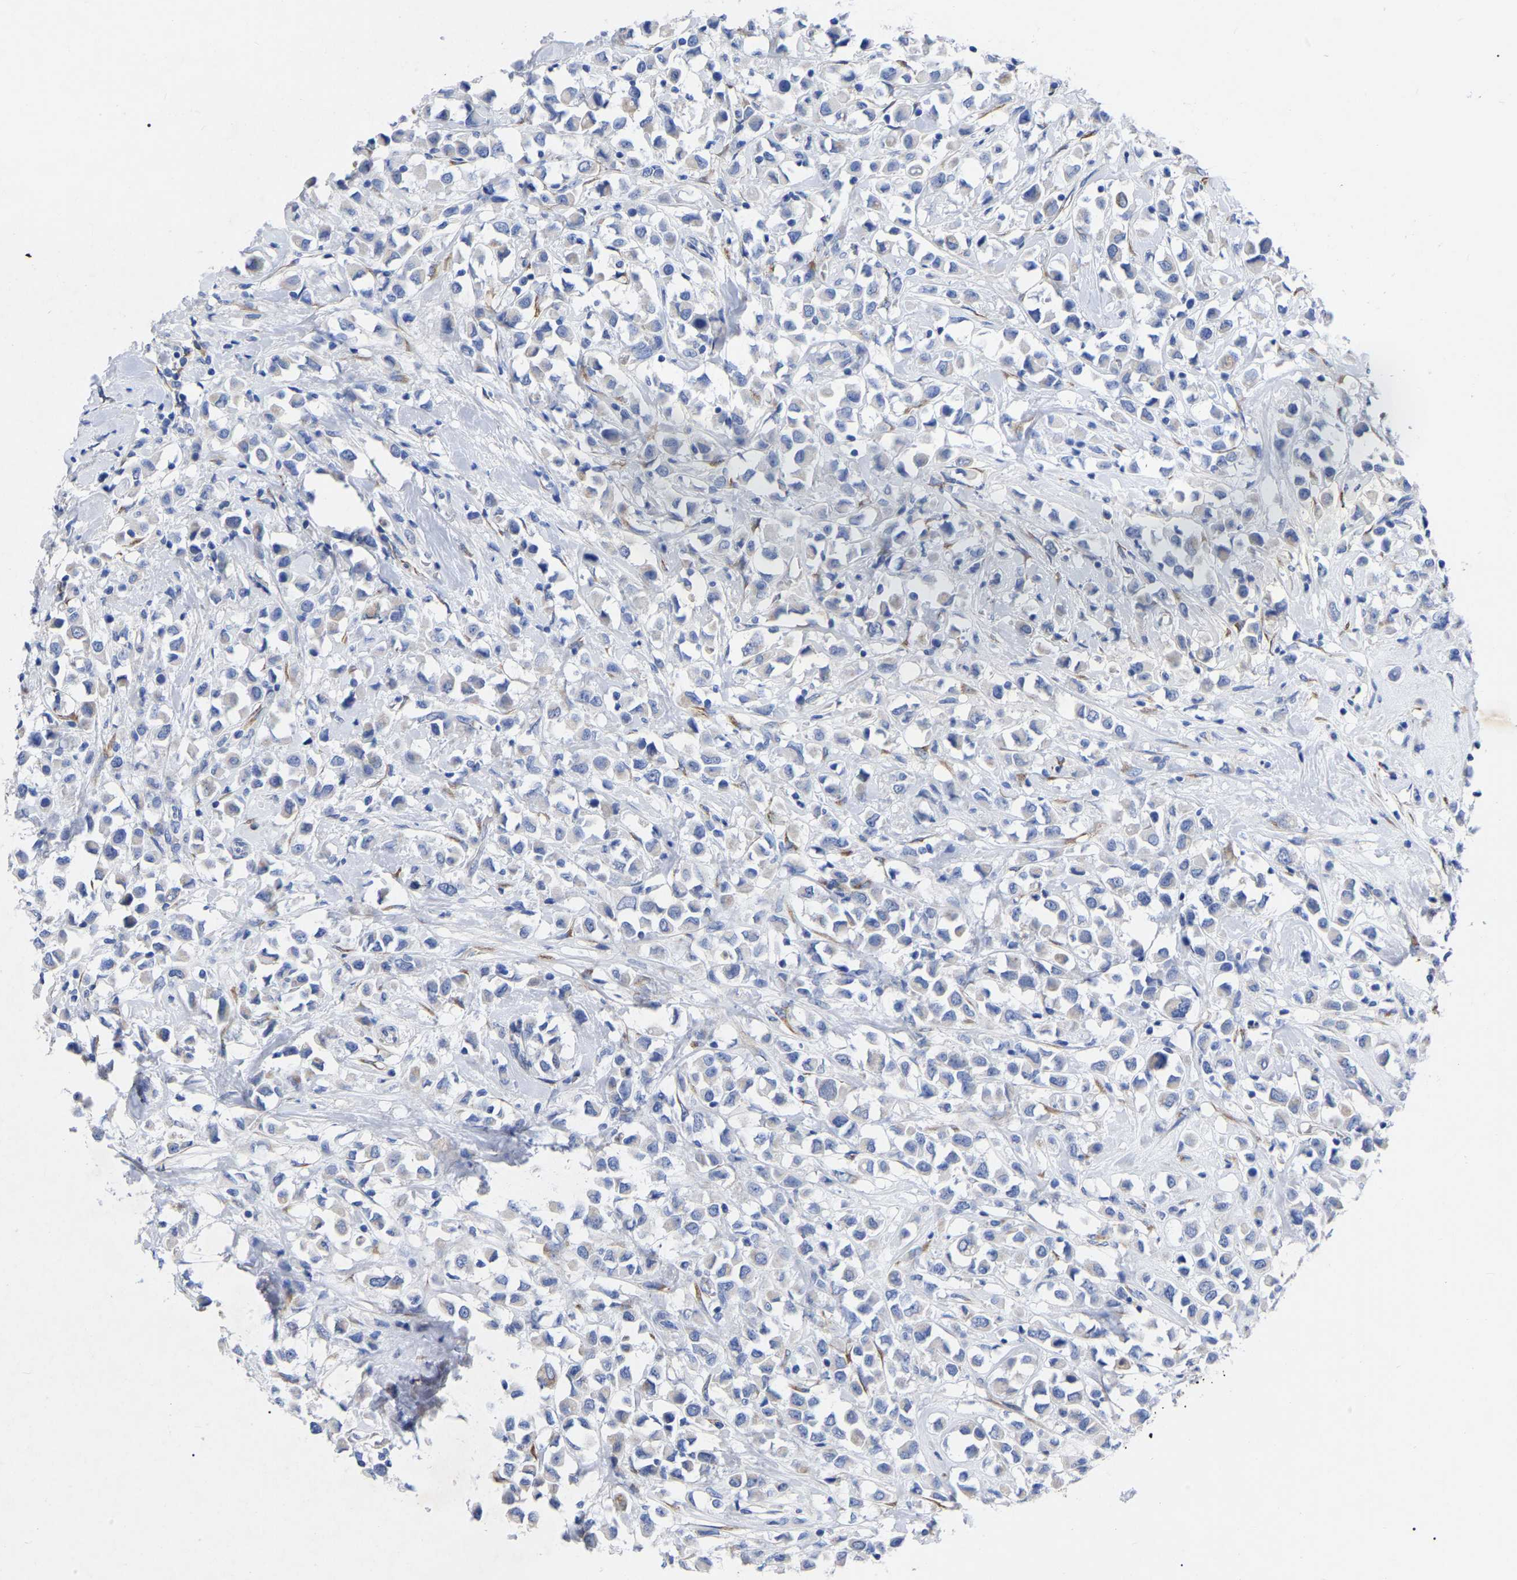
{"staining": {"intensity": "negative", "quantity": "none", "location": "none"}, "tissue": "breast cancer", "cell_type": "Tumor cells", "image_type": "cancer", "snomed": [{"axis": "morphology", "description": "Duct carcinoma"}, {"axis": "topography", "description": "Breast"}], "caption": "Immunohistochemistry (IHC) of intraductal carcinoma (breast) exhibits no expression in tumor cells.", "gene": "GDF3", "patient": {"sex": "female", "age": 61}}